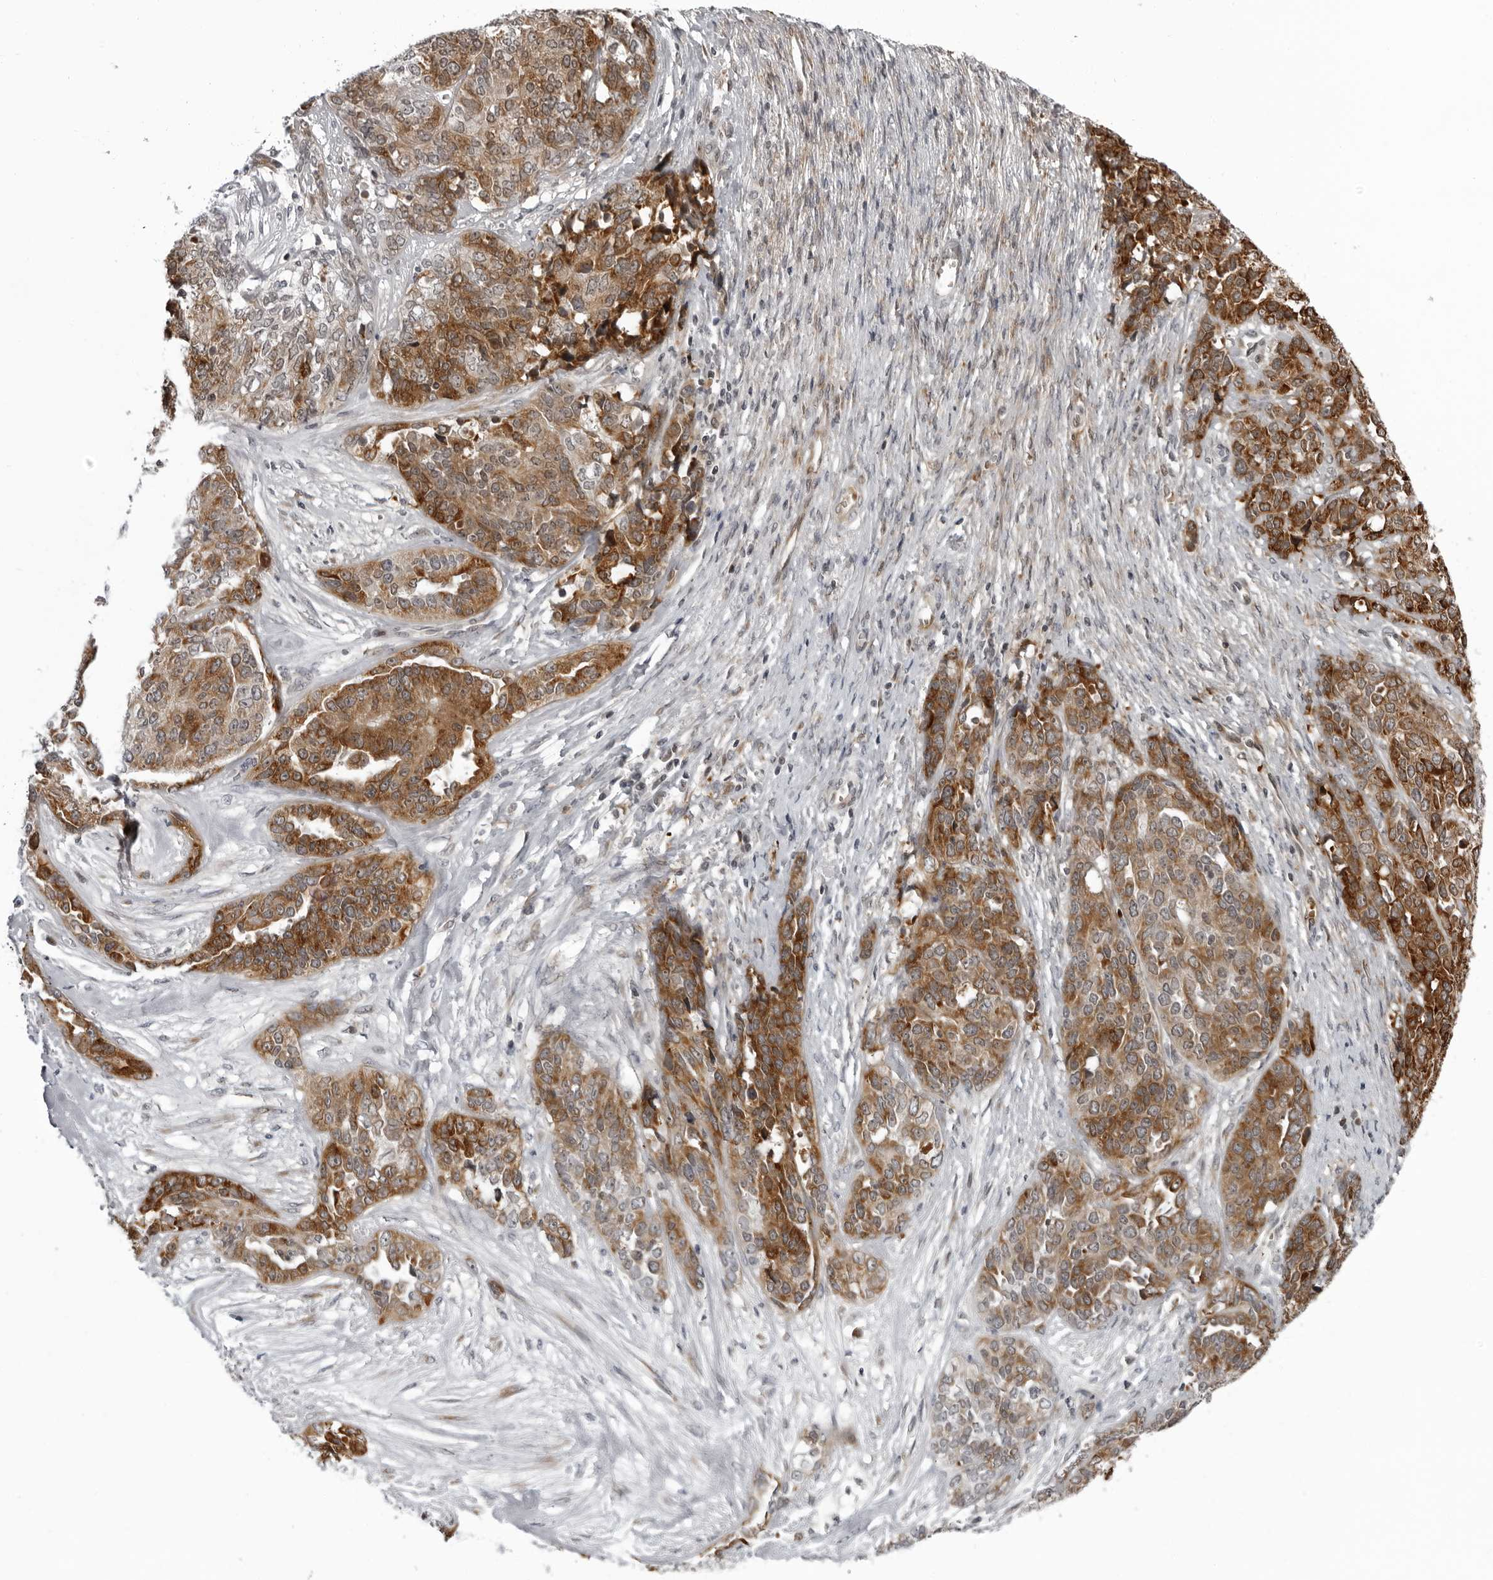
{"staining": {"intensity": "strong", "quantity": ">75%", "location": "cytoplasmic/membranous"}, "tissue": "ovarian cancer", "cell_type": "Tumor cells", "image_type": "cancer", "snomed": [{"axis": "morphology", "description": "Cystadenocarcinoma, serous, NOS"}, {"axis": "topography", "description": "Ovary"}], "caption": "Ovarian cancer (serous cystadenocarcinoma) stained with a brown dye exhibits strong cytoplasmic/membranous positive expression in about >75% of tumor cells.", "gene": "THOP1", "patient": {"sex": "female", "age": 44}}